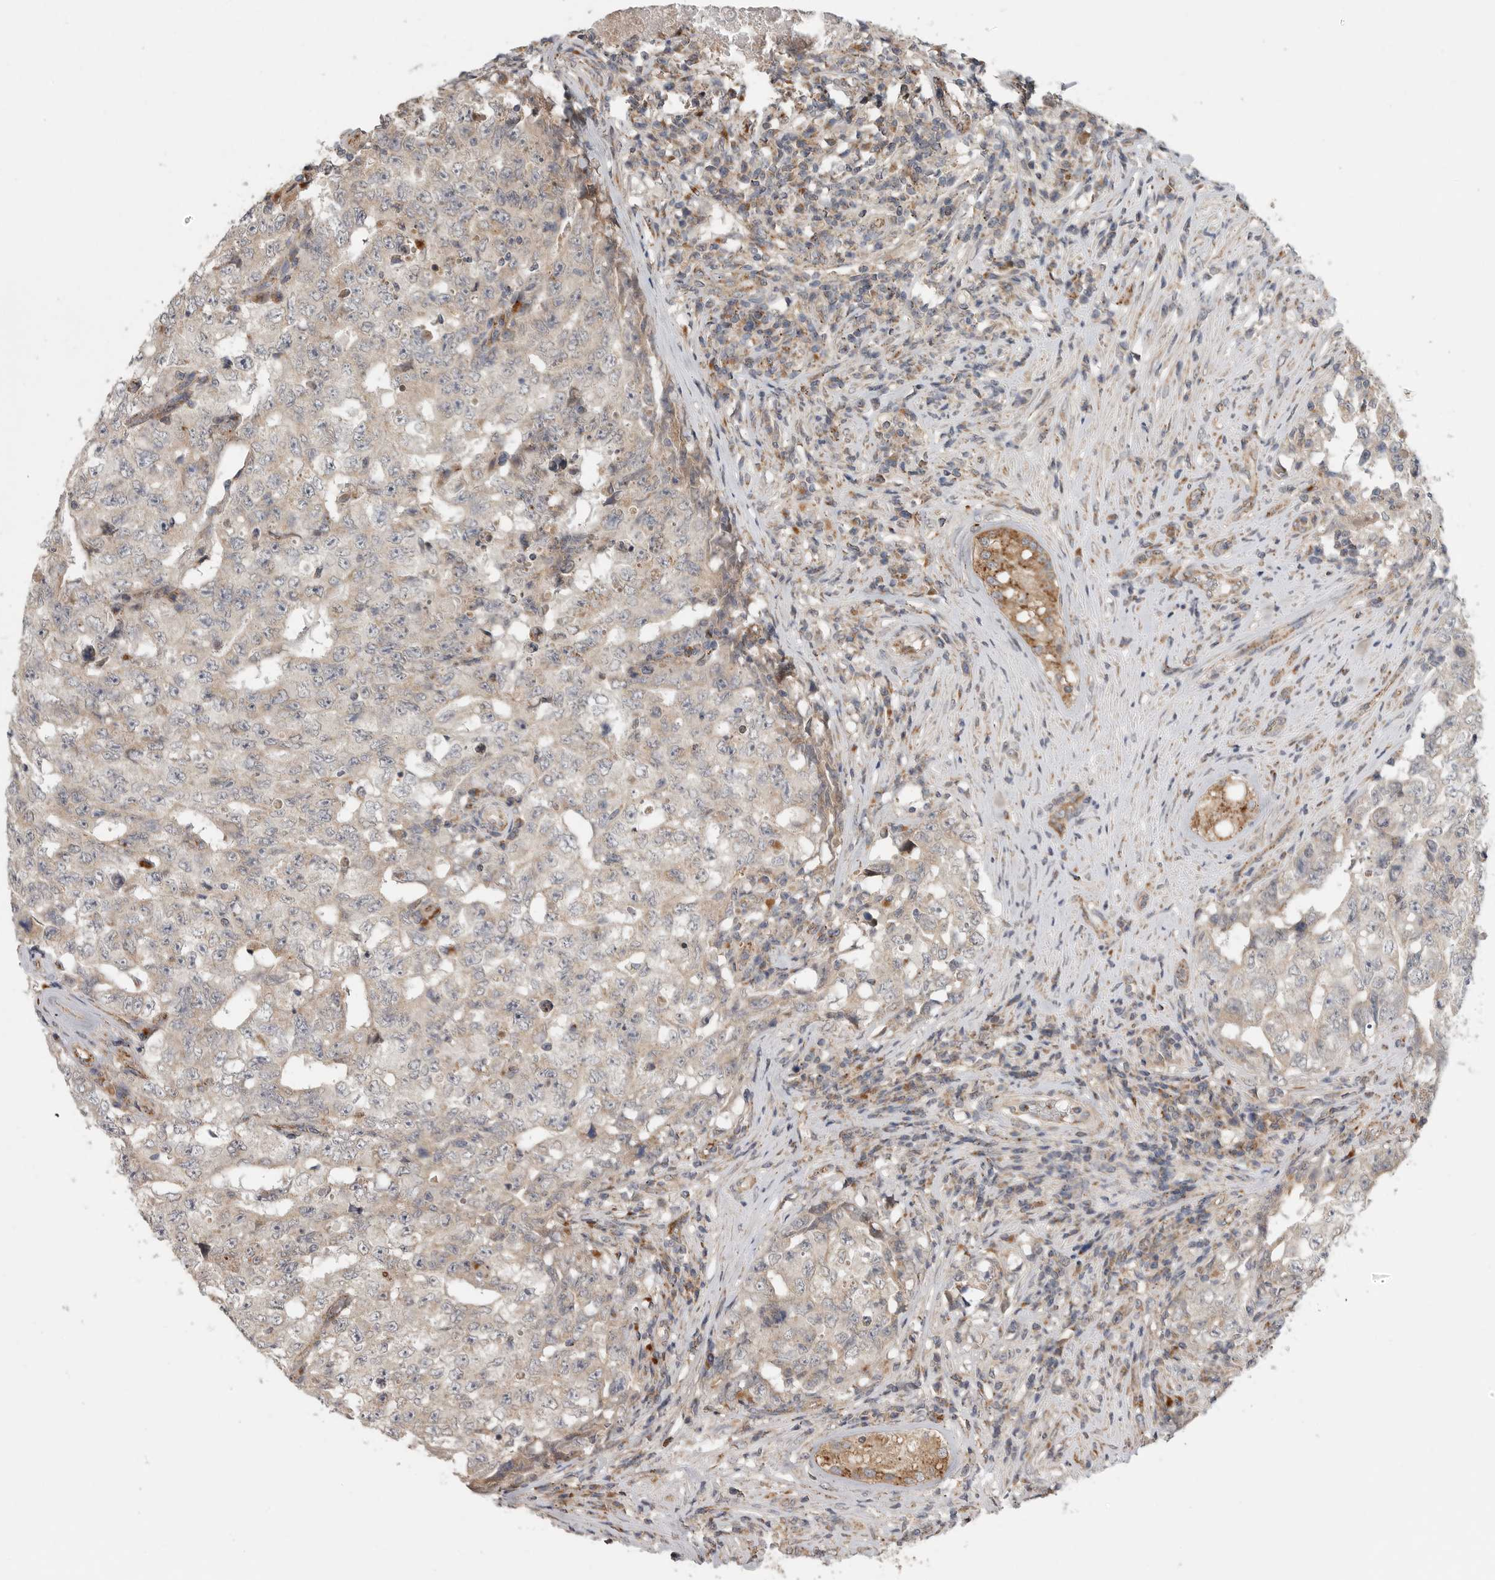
{"staining": {"intensity": "negative", "quantity": "none", "location": "none"}, "tissue": "testis cancer", "cell_type": "Tumor cells", "image_type": "cancer", "snomed": [{"axis": "morphology", "description": "Carcinoma, Embryonal, NOS"}, {"axis": "topography", "description": "Testis"}], "caption": "An immunohistochemistry histopathology image of testis cancer (embryonal carcinoma) is shown. There is no staining in tumor cells of testis cancer (embryonal carcinoma).", "gene": "GALNS", "patient": {"sex": "male", "age": 26}}